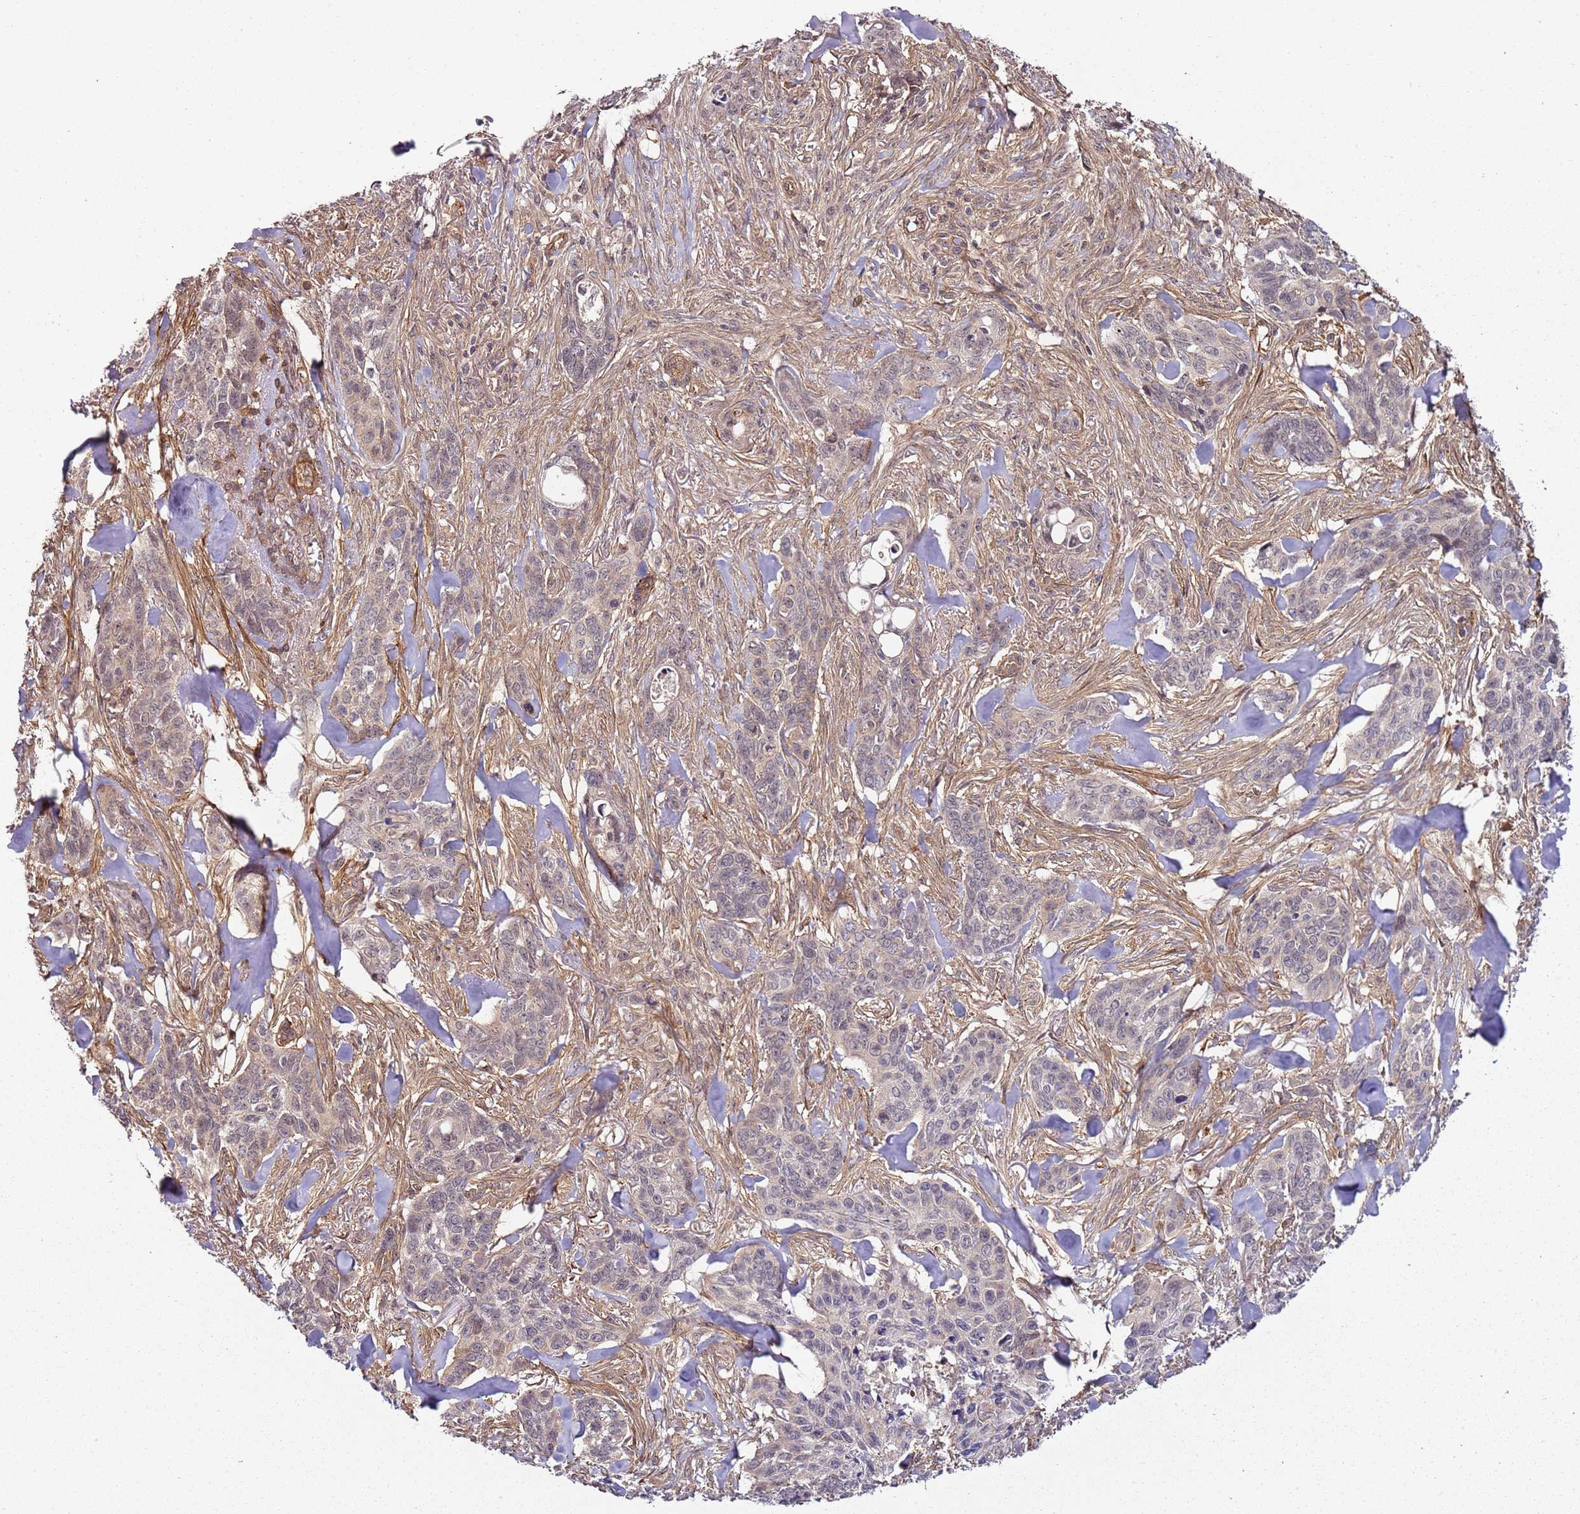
{"staining": {"intensity": "weak", "quantity": "25%-75%", "location": "cytoplasmic/membranous"}, "tissue": "skin cancer", "cell_type": "Tumor cells", "image_type": "cancer", "snomed": [{"axis": "morphology", "description": "Basal cell carcinoma"}, {"axis": "topography", "description": "Skin"}], "caption": "An immunohistochemistry (IHC) photomicrograph of neoplastic tissue is shown. Protein staining in brown shows weak cytoplasmic/membranous positivity in basal cell carcinoma (skin) within tumor cells. Using DAB (brown) and hematoxylin (blue) stains, captured at high magnification using brightfield microscopy.", "gene": "CCNYL1", "patient": {"sex": "male", "age": 86}}